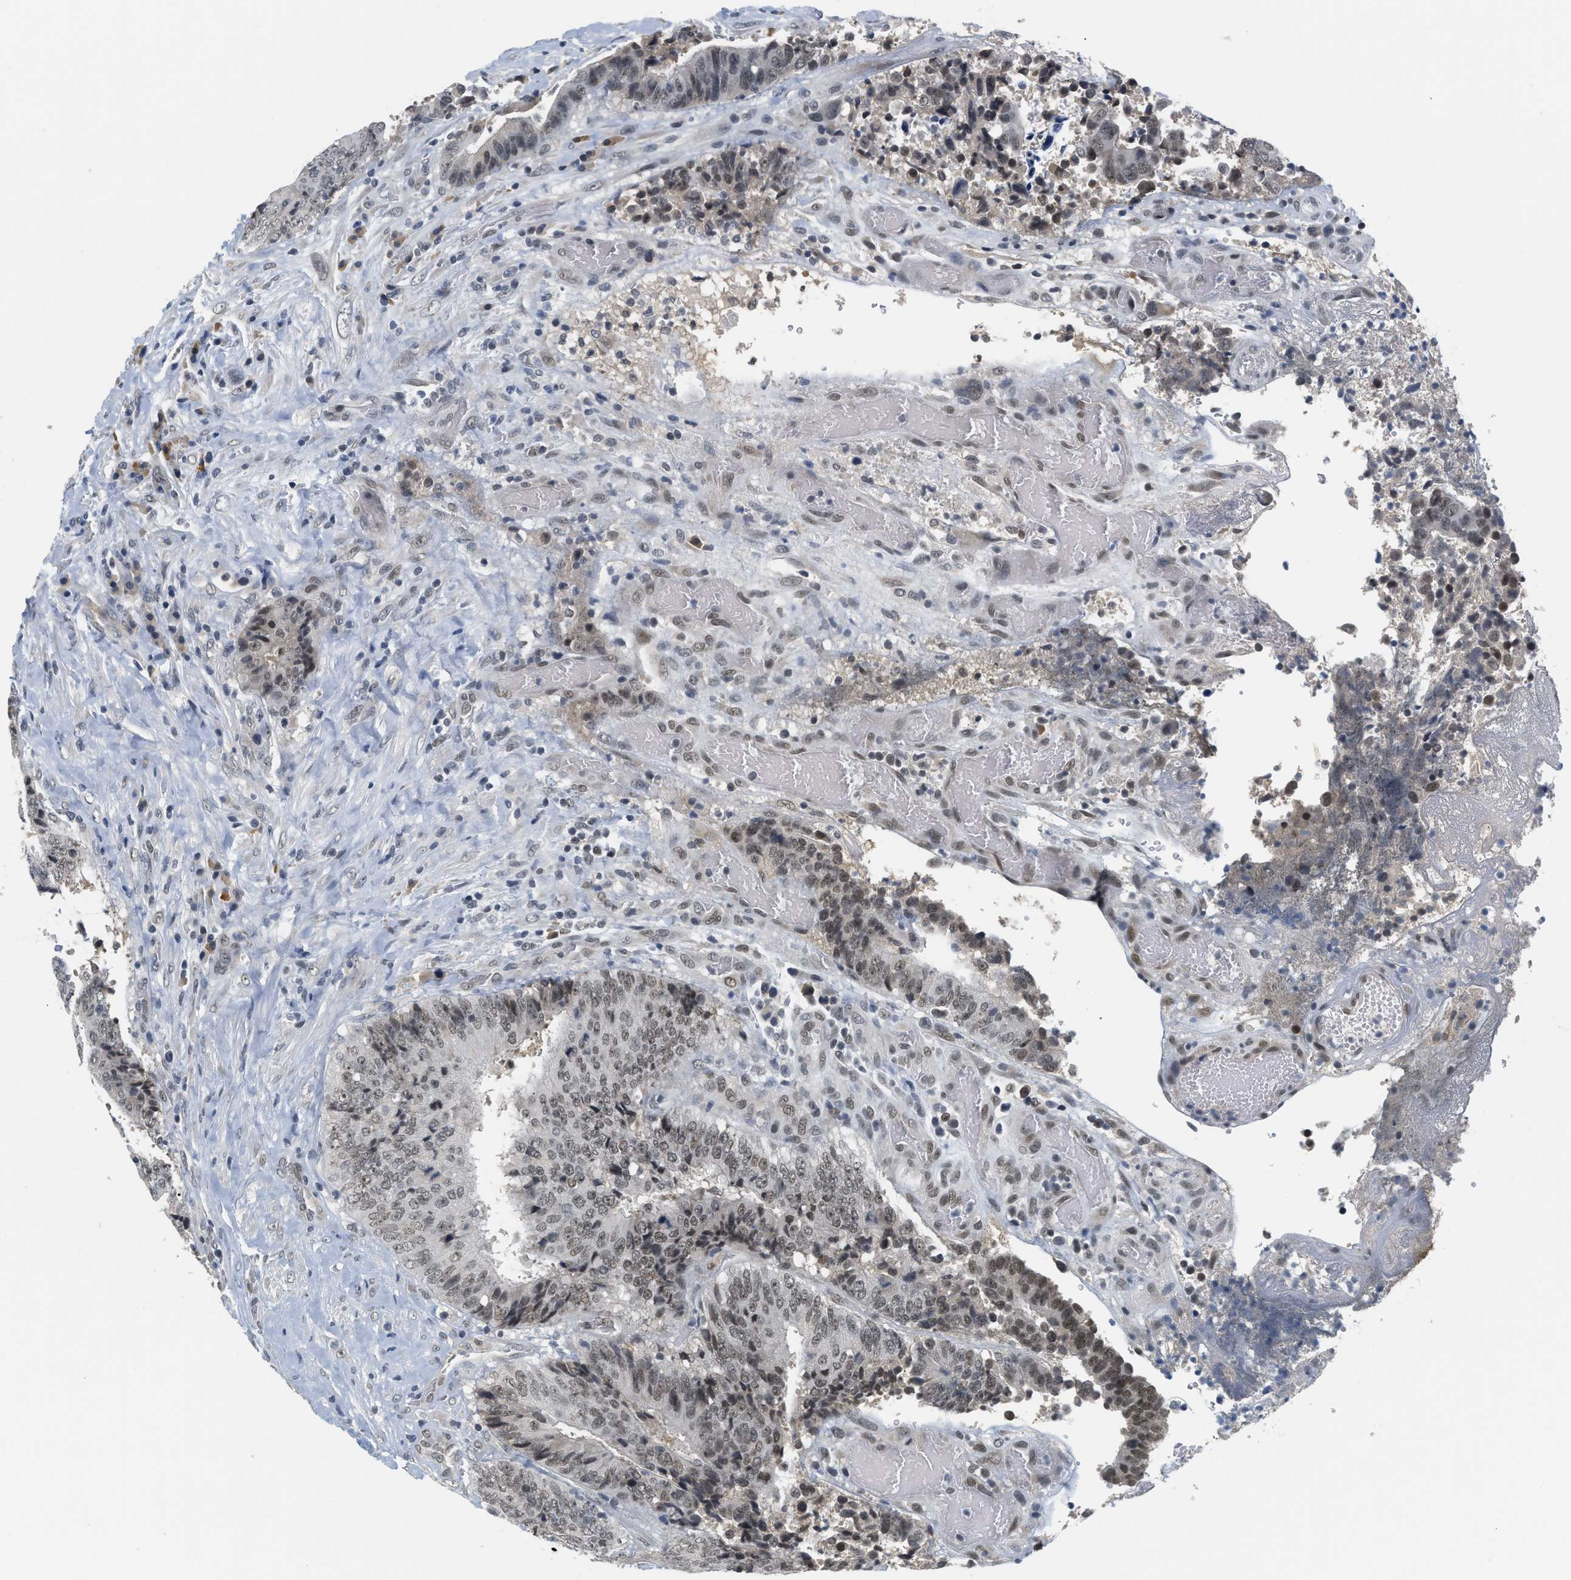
{"staining": {"intensity": "moderate", "quantity": "25%-75%", "location": "nuclear"}, "tissue": "colorectal cancer", "cell_type": "Tumor cells", "image_type": "cancer", "snomed": [{"axis": "morphology", "description": "Adenocarcinoma, NOS"}, {"axis": "topography", "description": "Rectum"}], "caption": "Protein analysis of adenocarcinoma (colorectal) tissue shows moderate nuclear staining in approximately 25%-75% of tumor cells.", "gene": "MZF1", "patient": {"sex": "male", "age": 72}}